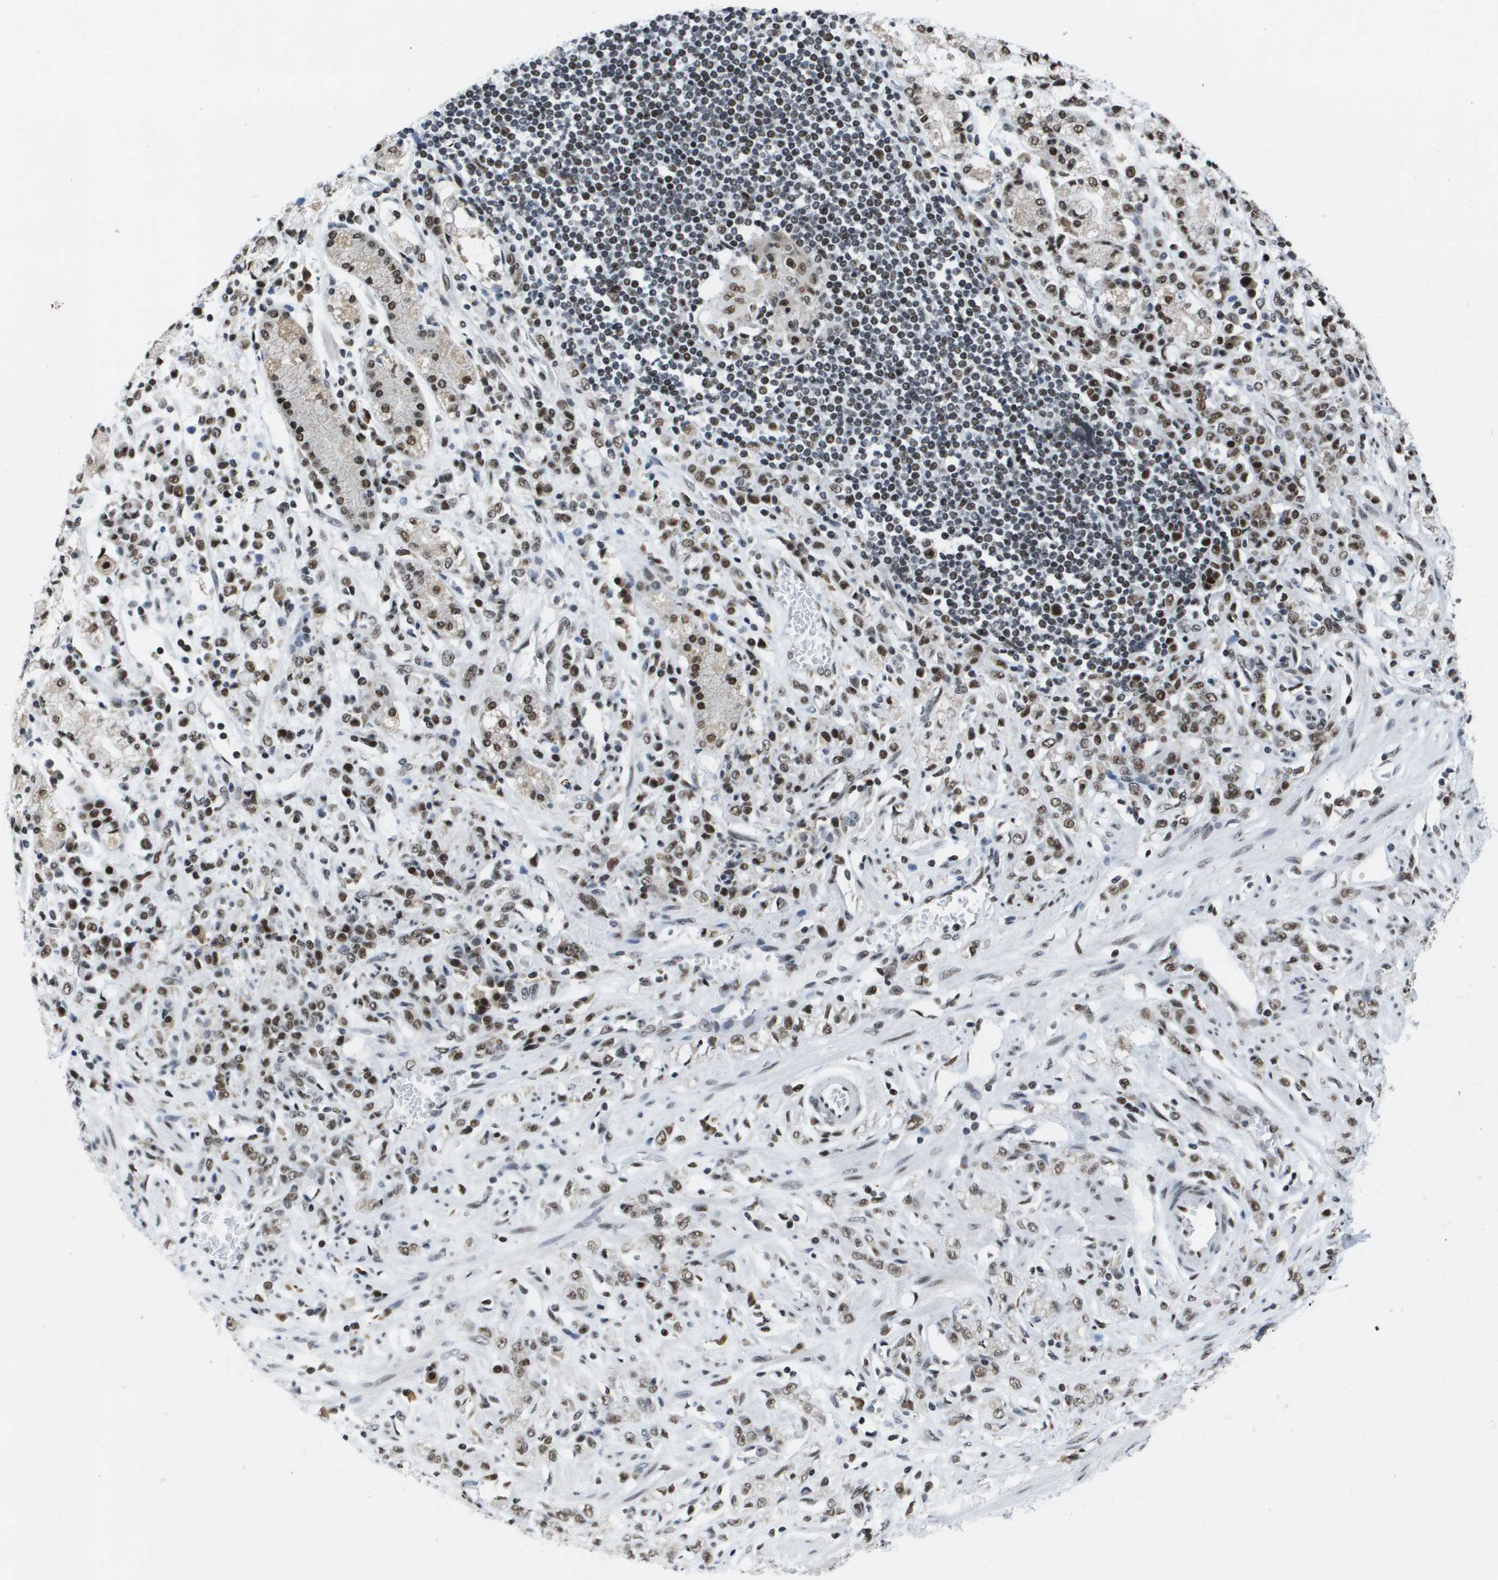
{"staining": {"intensity": "strong", "quantity": ">75%", "location": "nuclear"}, "tissue": "stomach cancer", "cell_type": "Tumor cells", "image_type": "cancer", "snomed": [{"axis": "morphology", "description": "Normal tissue, NOS"}, {"axis": "morphology", "description": "Adenocarcinoma, NOS"}, {"axis": "topography", "description": "Stomach"}], "caption": "A brown stain highlights strong nuclear positivity of a protein in human stomach cancer (adenocarcinoma) tumor cells. (DAB IHC with brightfield microscopy, high magnification).", "gene": "NSRP1", "patient": {"sex": "male", "age": 82}}